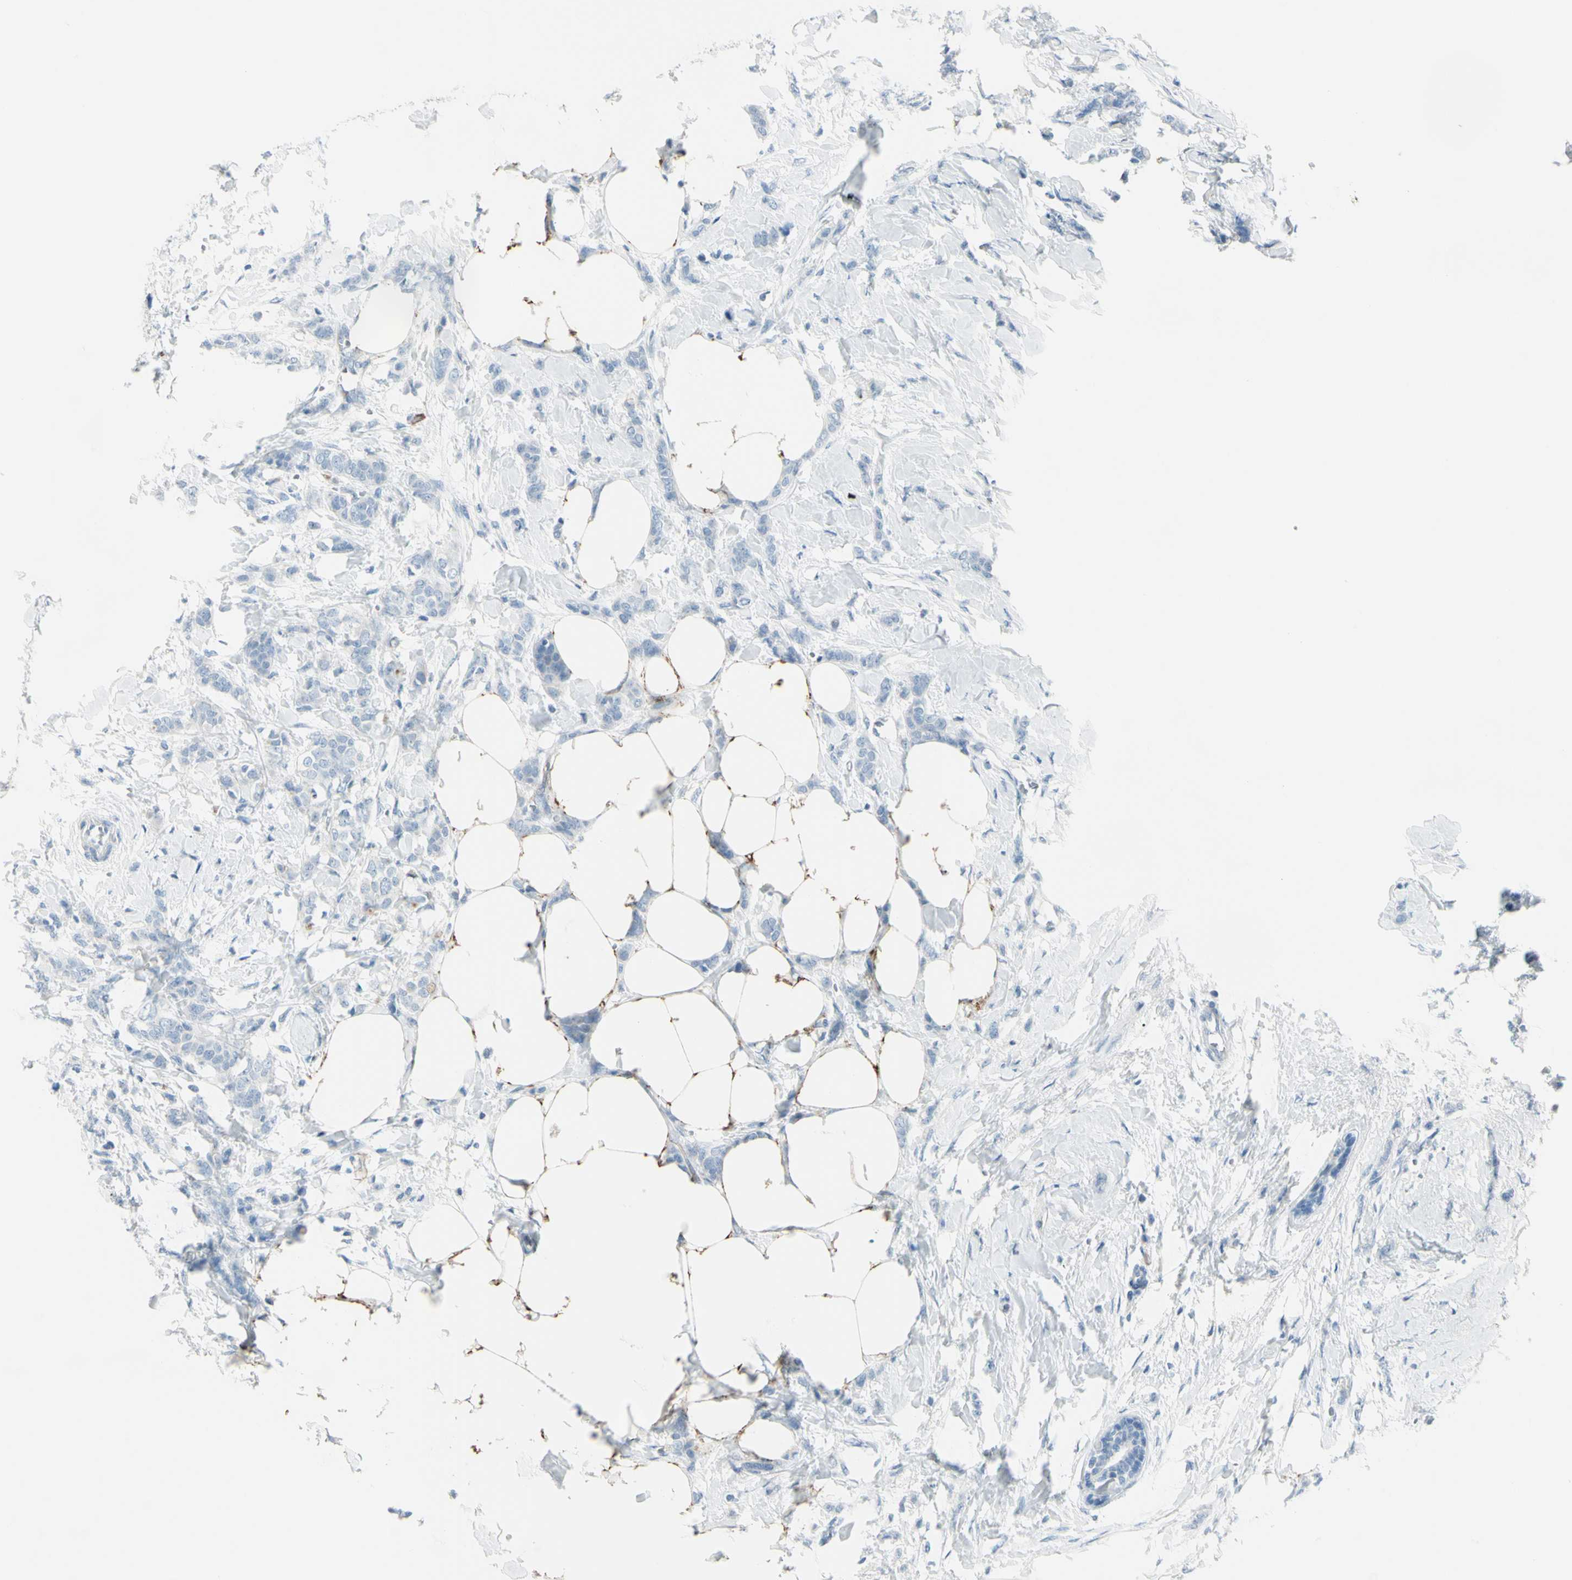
{"staining": {"intensity": "negative", "quantity": "none", "location": "none"}, "tissue": "breast cancer", "cell_type": "Tumor cells", "image_type": "cancer", "snomed": [{"axis": "morphology", "description": "Lobular carcinoma, in situ"}, {"axis": "morphology", "description": "Lobular carcinoma"}, {"axis": "topography", "description": "Breast"}], "caption": "Micrograph shows no significant protein positivity in tumor cells of breast cancer. (DAB (3,3'-diaminobenzidine) immunohistochemistry, high magnification).", "gene": "GPR34", "patient": {"sex": "female", "age": 41}}